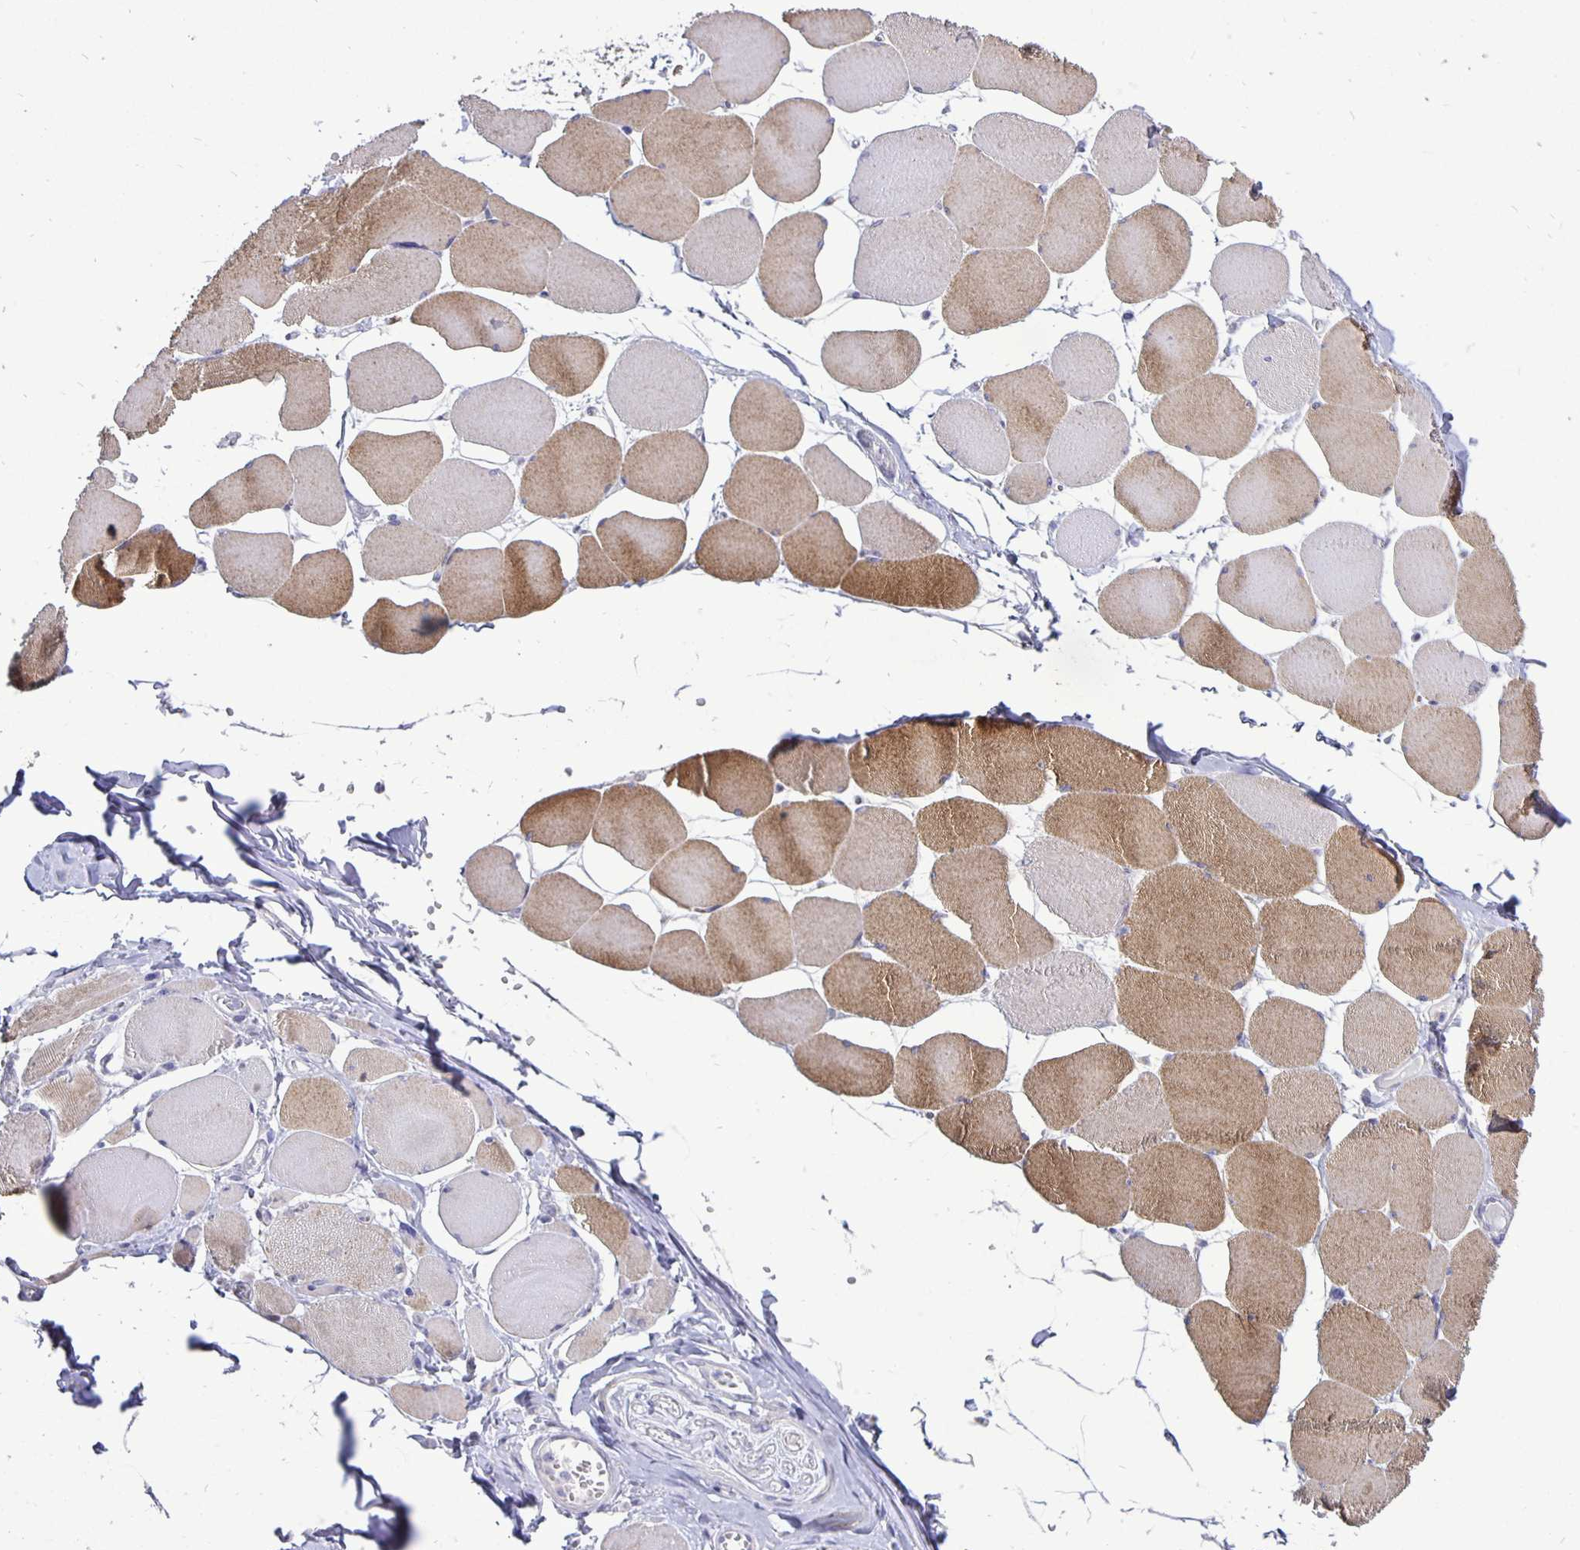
{"staining": {"intensity": "moderate", "quantity": "25%-75%", "location": "cytoplasmic/membranous"}, "tissue": "skeletal muscle", "cell_type": "Myocytes", "image_type": "normal", "snomed": [{"axis": "morphology", "description": "Normal tissue, NOS"}, {"axis": "topography", "description": "Skeletal muscle"}], "caption": "Protein expression analysis of normal skeletal muscle shows moderate cytoplasmic/membranous staining in about 25%-75% of myocytes. The protein of interest is stained brown, and the nuclei are stained in blue (DAB IHC with brightfield microscopy, high magnification).", "gene": "ERBB2", "patient": {"sex": "female", "age": 75}}